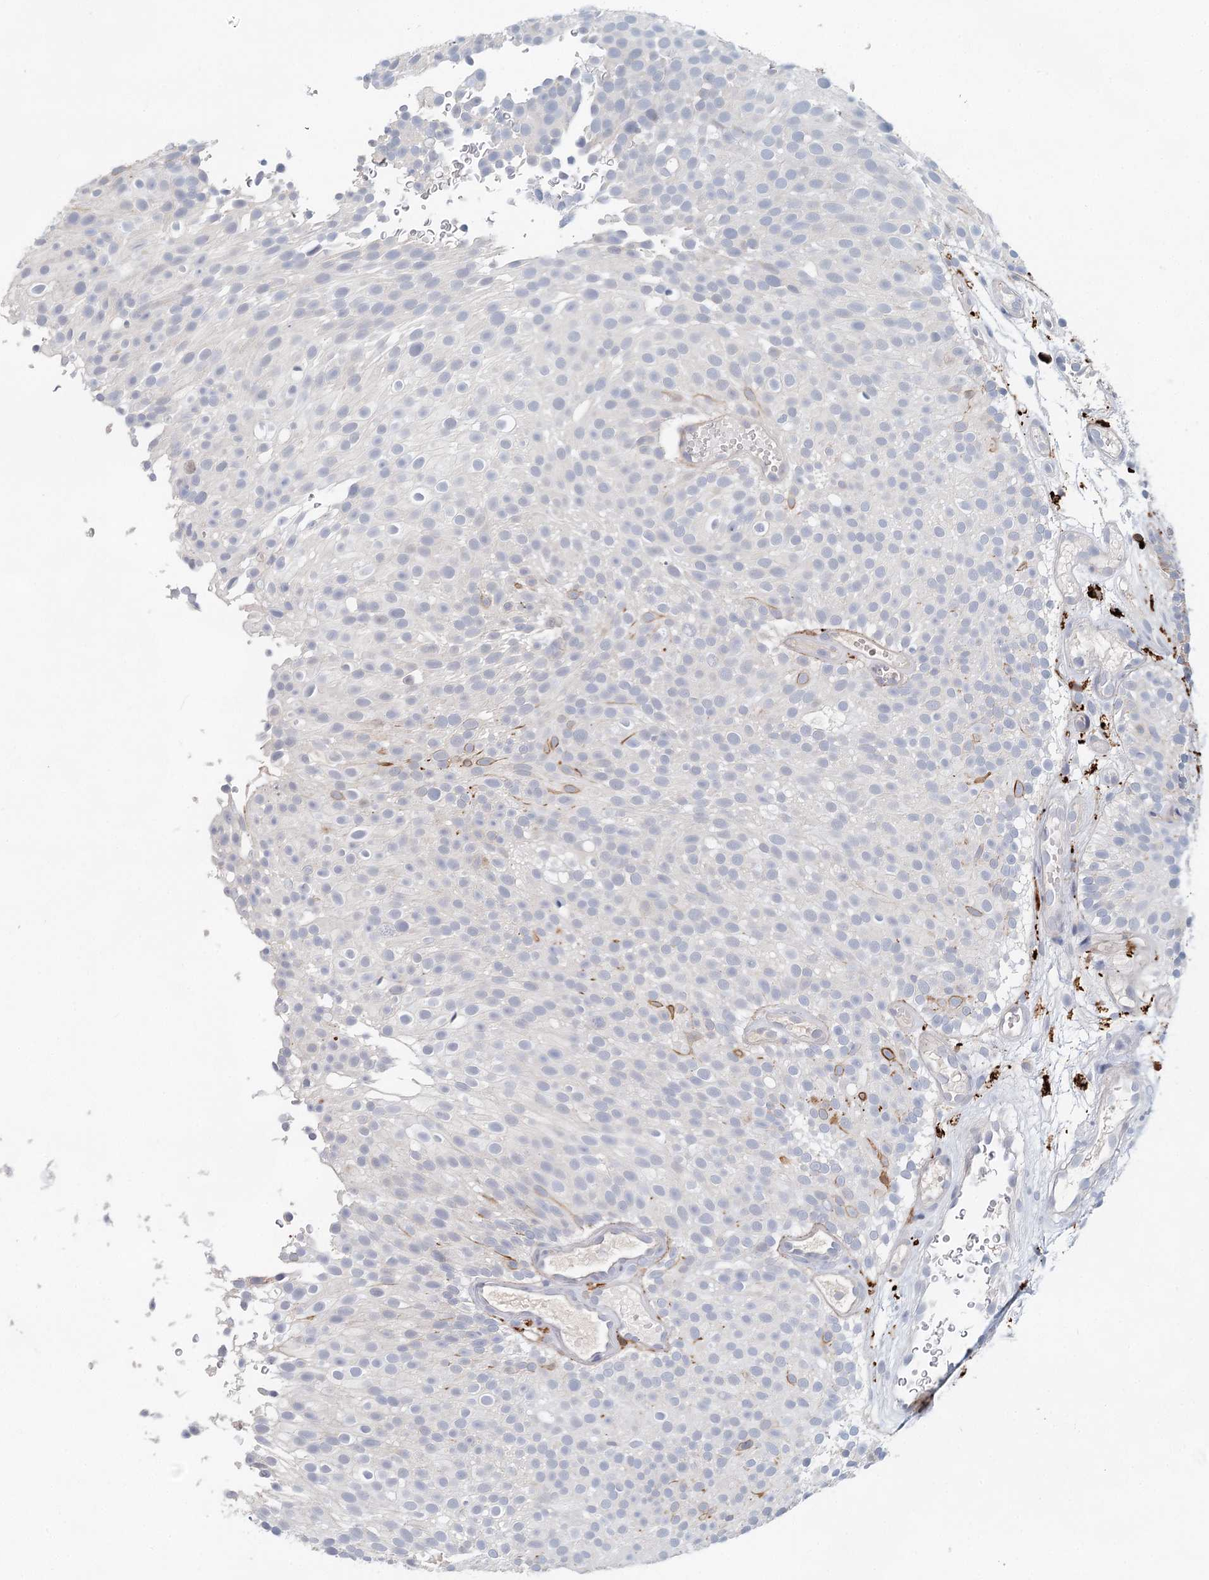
{"staining": {"intensity": "negative", "quantity": "none", "location": "none"}, "tissue": "urothelial cancer", "cell_type": "Tumor cells", "image_type": "cancer", "snomed": [{"axis": "morphology", "description": "Urothelial carcinoma, Low grade"}, {"axis": "topography", "description": "Urinary bladder"}], "caption": "Tumor cells show no significant protein expression in low-grade urothelial carcinoma.", "gene": "SLC19A3", "patient": {"sex": "male", "age": 78}}